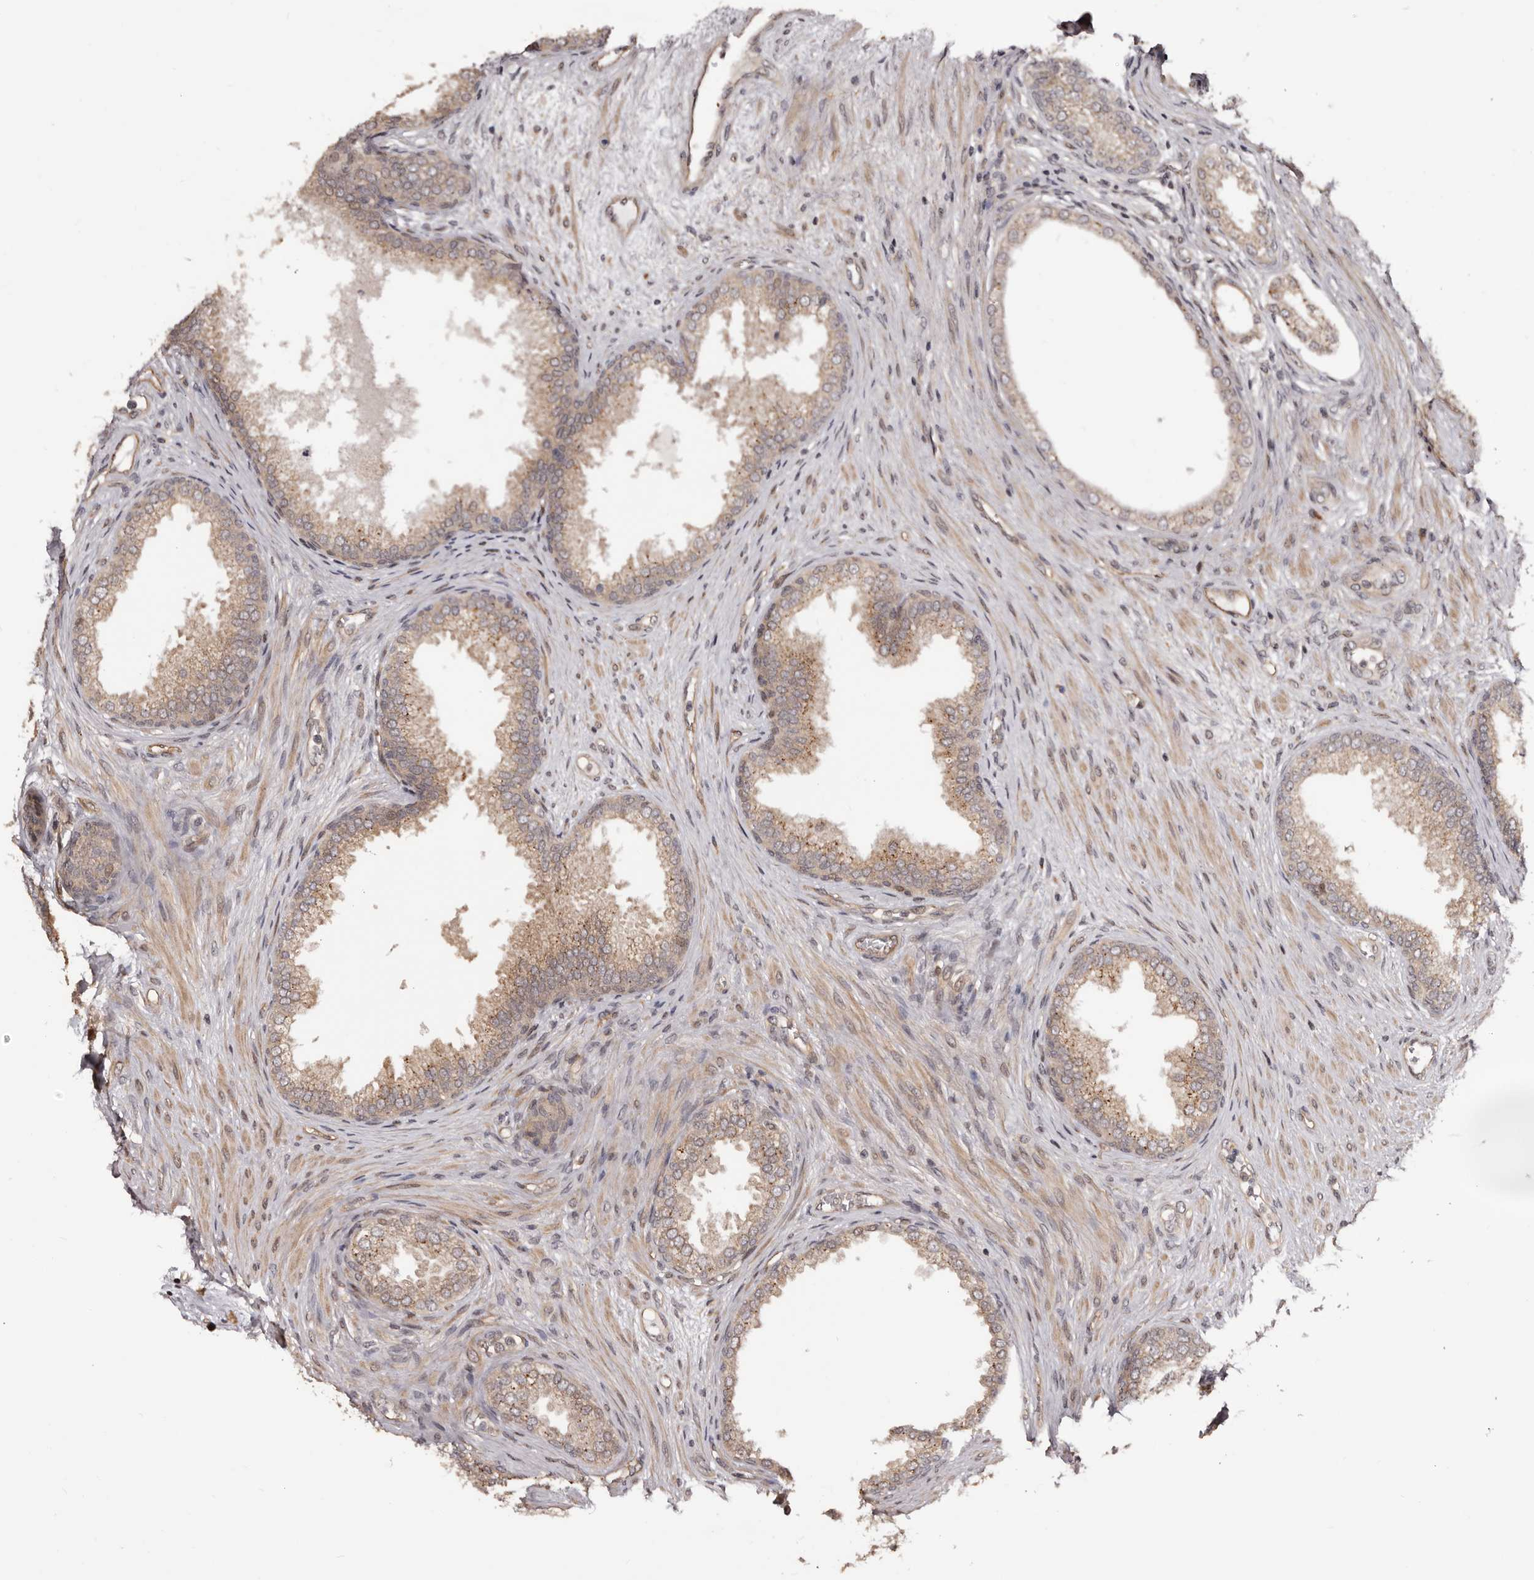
{"staining": {"intensity": "moderate", "quantity": "25%-75%", "location": "cytoplasmic/membranous,nuclear"}, "tissue": "prostate", "cell_type": "Glandular cells", "image_type": "normal", "snomed": [{"axis": "morphology", "description": "Normal tissue, NOS"}, {"axis": "topography", "description": "Prostate"}], "caption": "Human prostate stained for a protein (brown) displays moderate cytoplasmic/membranous,nuclear positive staining in approximately 25%-75% of glandular cells.", "gene": "NOL12", "patient": {"sex": "male", "age": 76}}